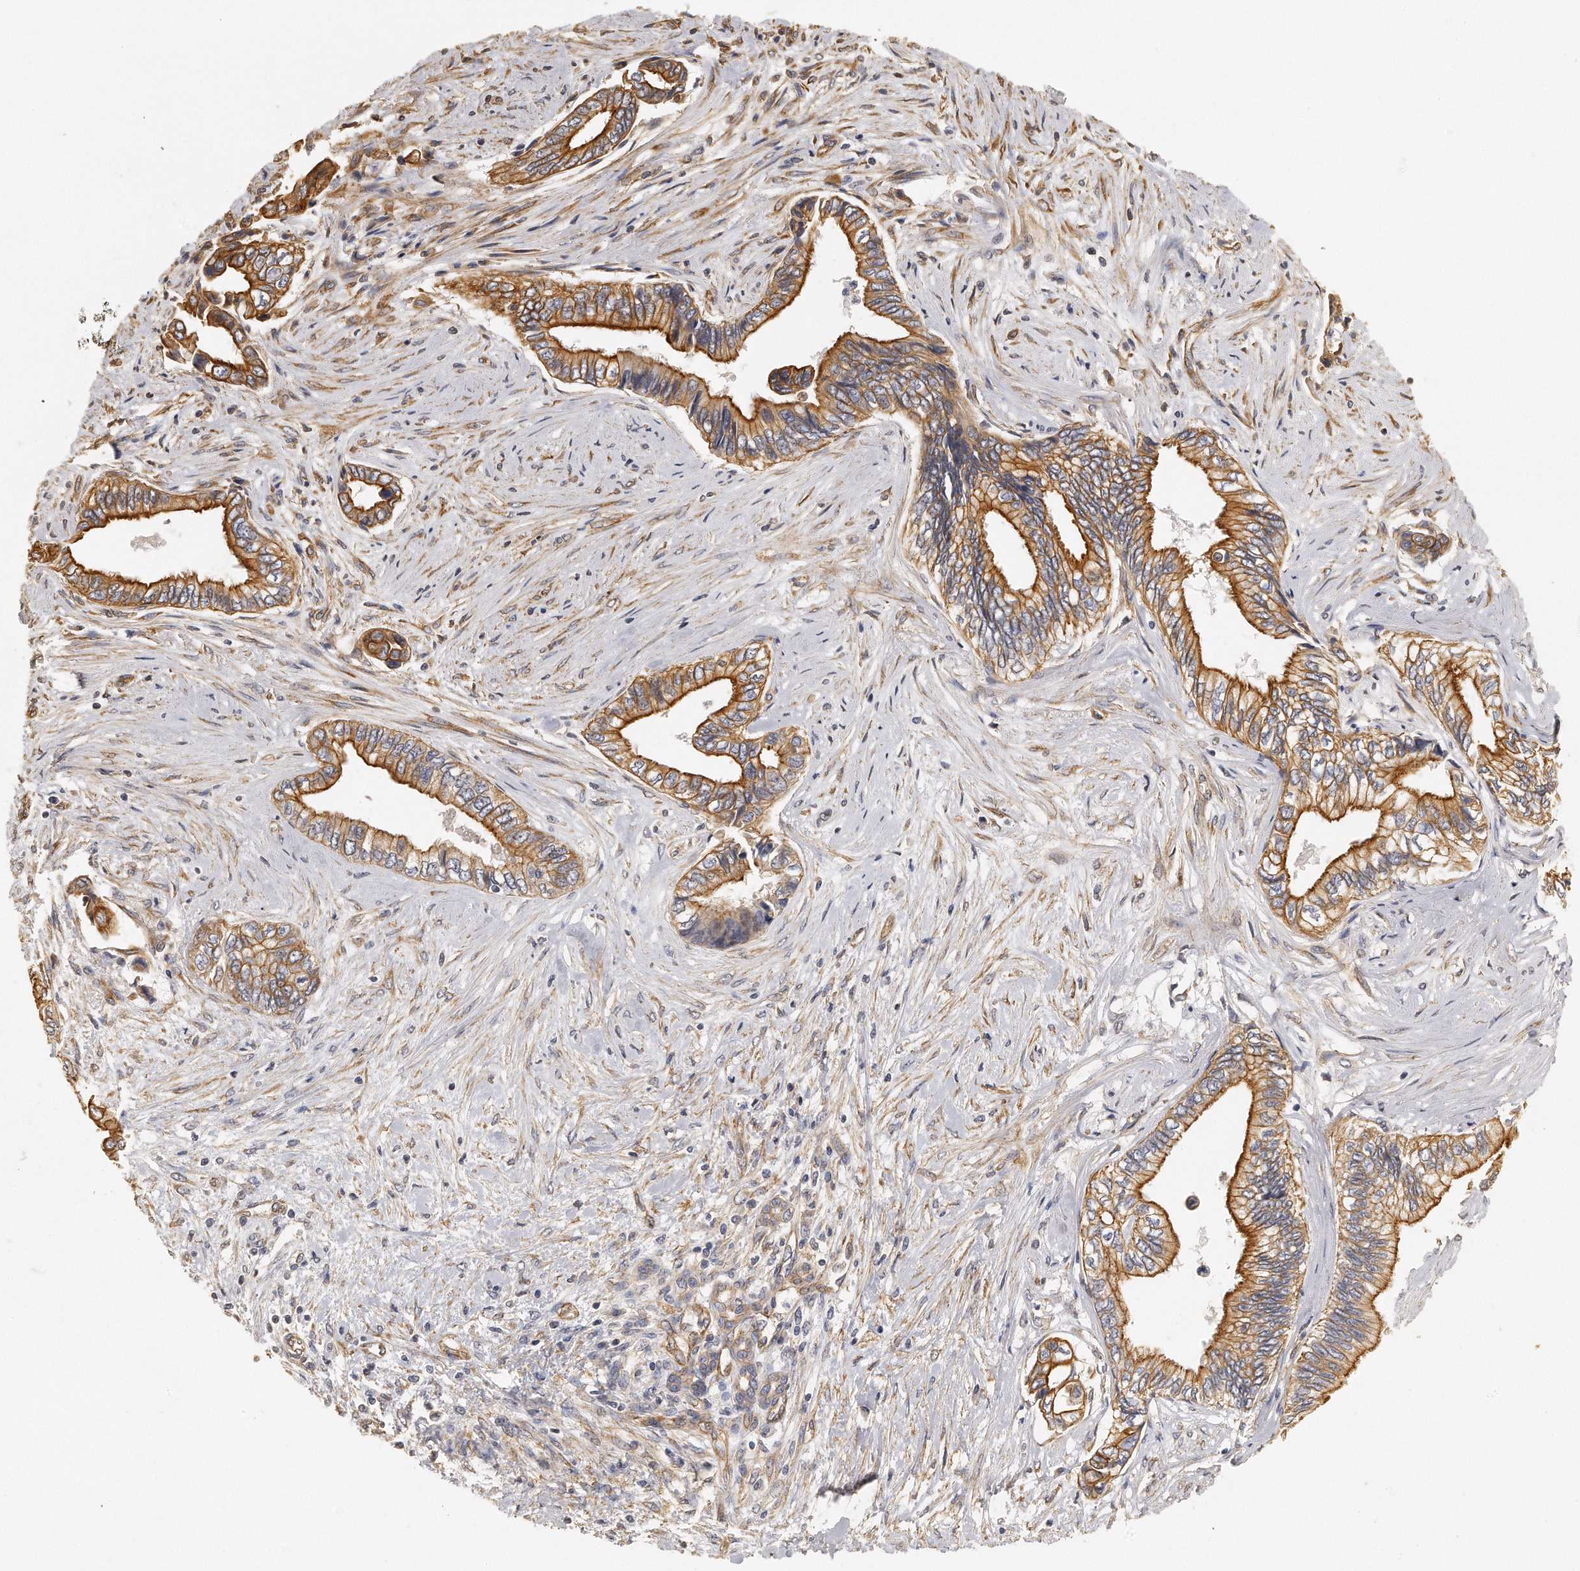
{"staining": {"intensity": "strong", "quantity": ">75%", "location": "cytoplasmic/membranous"}, "tissue": "pancreatic cancer", "cell_type": "Tumor cells", "image_type": "cancer", "snomed": [{"axis": "morphology", "description": "Adenocarcinoma, NOS"}, {"axis": "topography", "description": "Pancreas"}], "caption": "A photomicrograph of human adenocarcinoma (pancreatic) stained for a protein shows strong cytoplasmic/membranous brown staining in tumor cells.", "gene": "CHST7", "patient": {"sex": "female", "age": 66}}